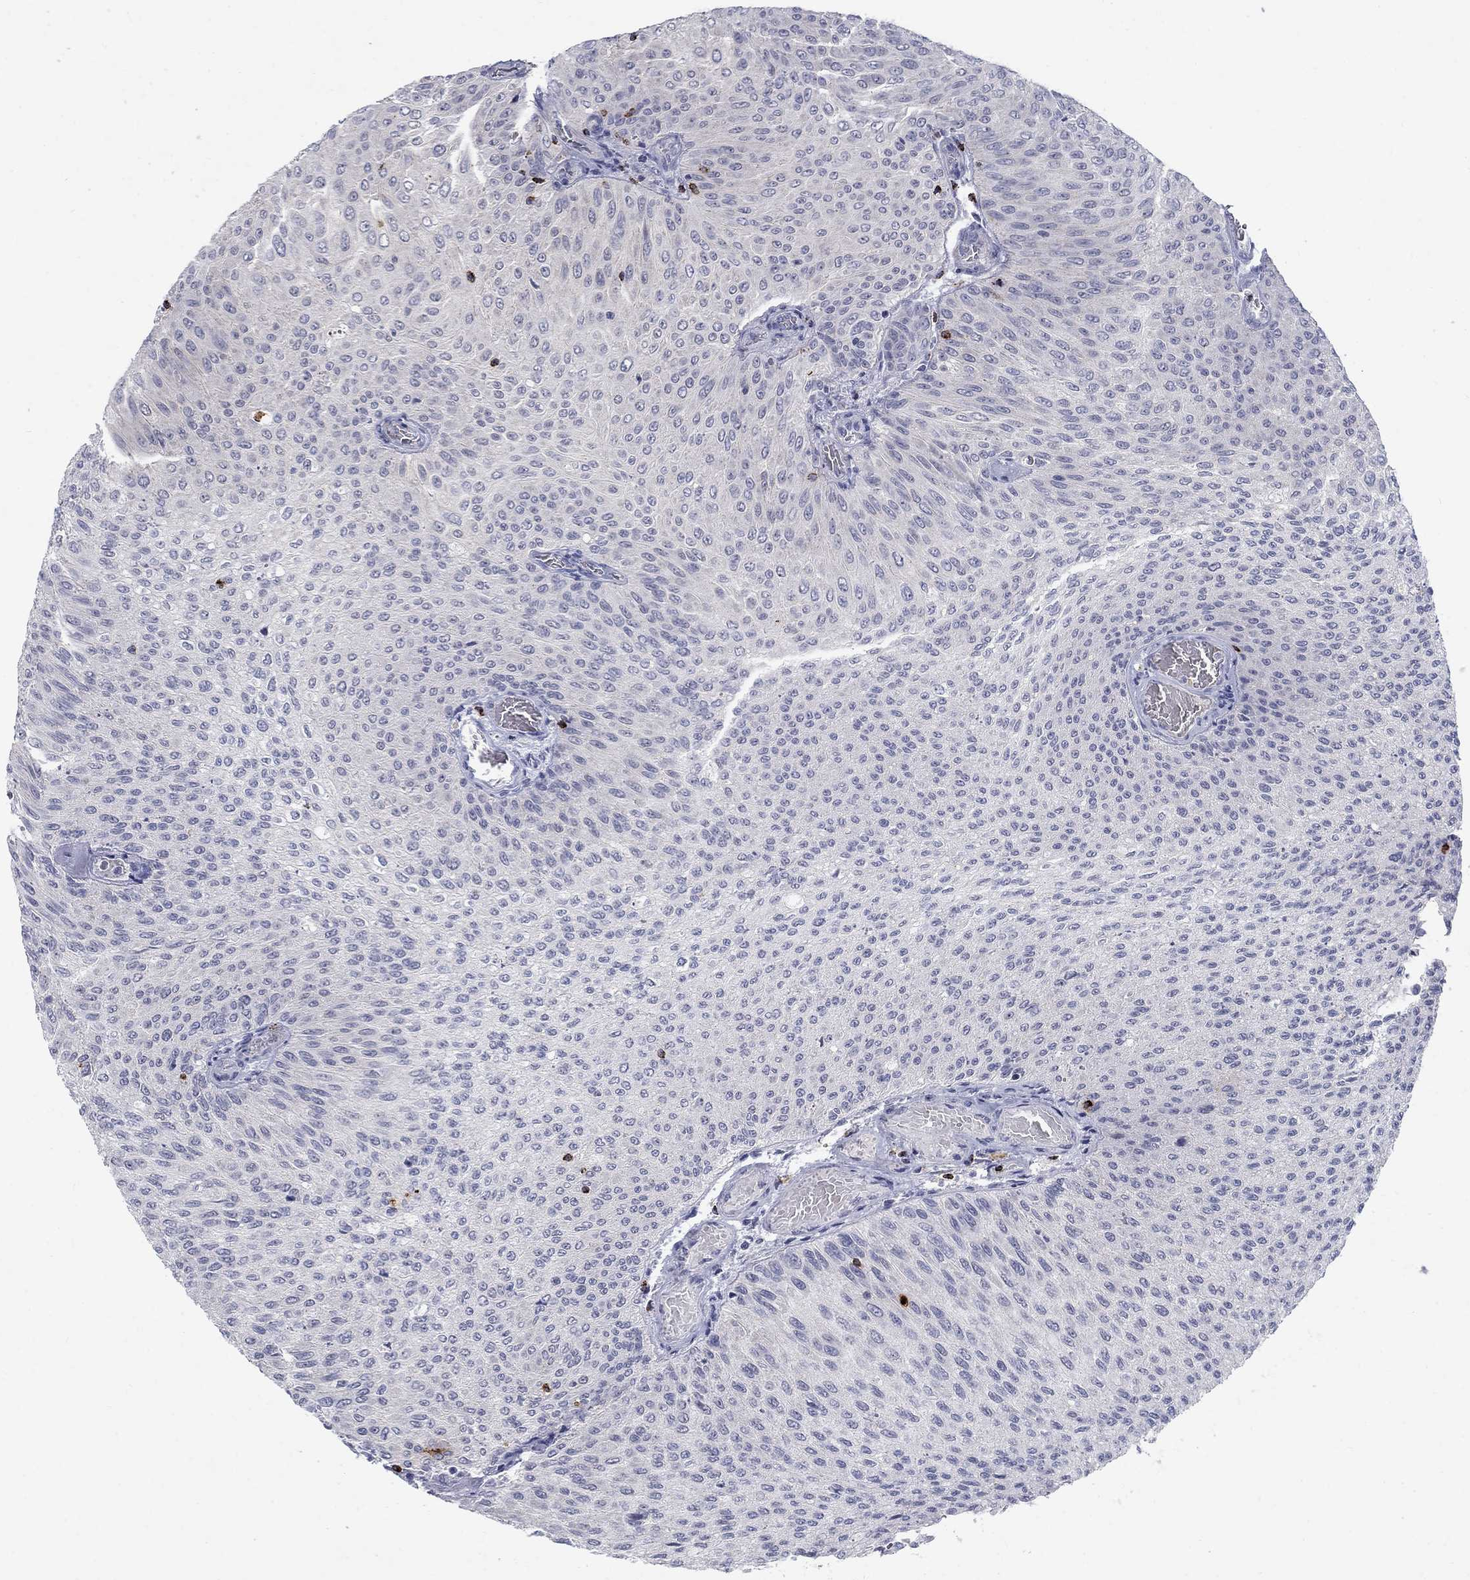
{"staining": {"intensity": "negative", "quantity": "none", "location": "none"}, "tissue": "urothelial cancer", "cell_type": "Tumor cells", "image_type": "cancer", "snomed": [{"axis": "morphology", "description": "Urothelial carcinoma, Low grade"}, {"axis": "topography", "description": "Ureter, NOS"}, {"axis": "topography", "description": "Urinary bladder"}], "caption": "This is an immunohistochemistry histopathology image of urothelial cancer. There is no positivity in tumor cells.", "gene": "GZMA", "patient": {"sex": "male", "age": 78}}